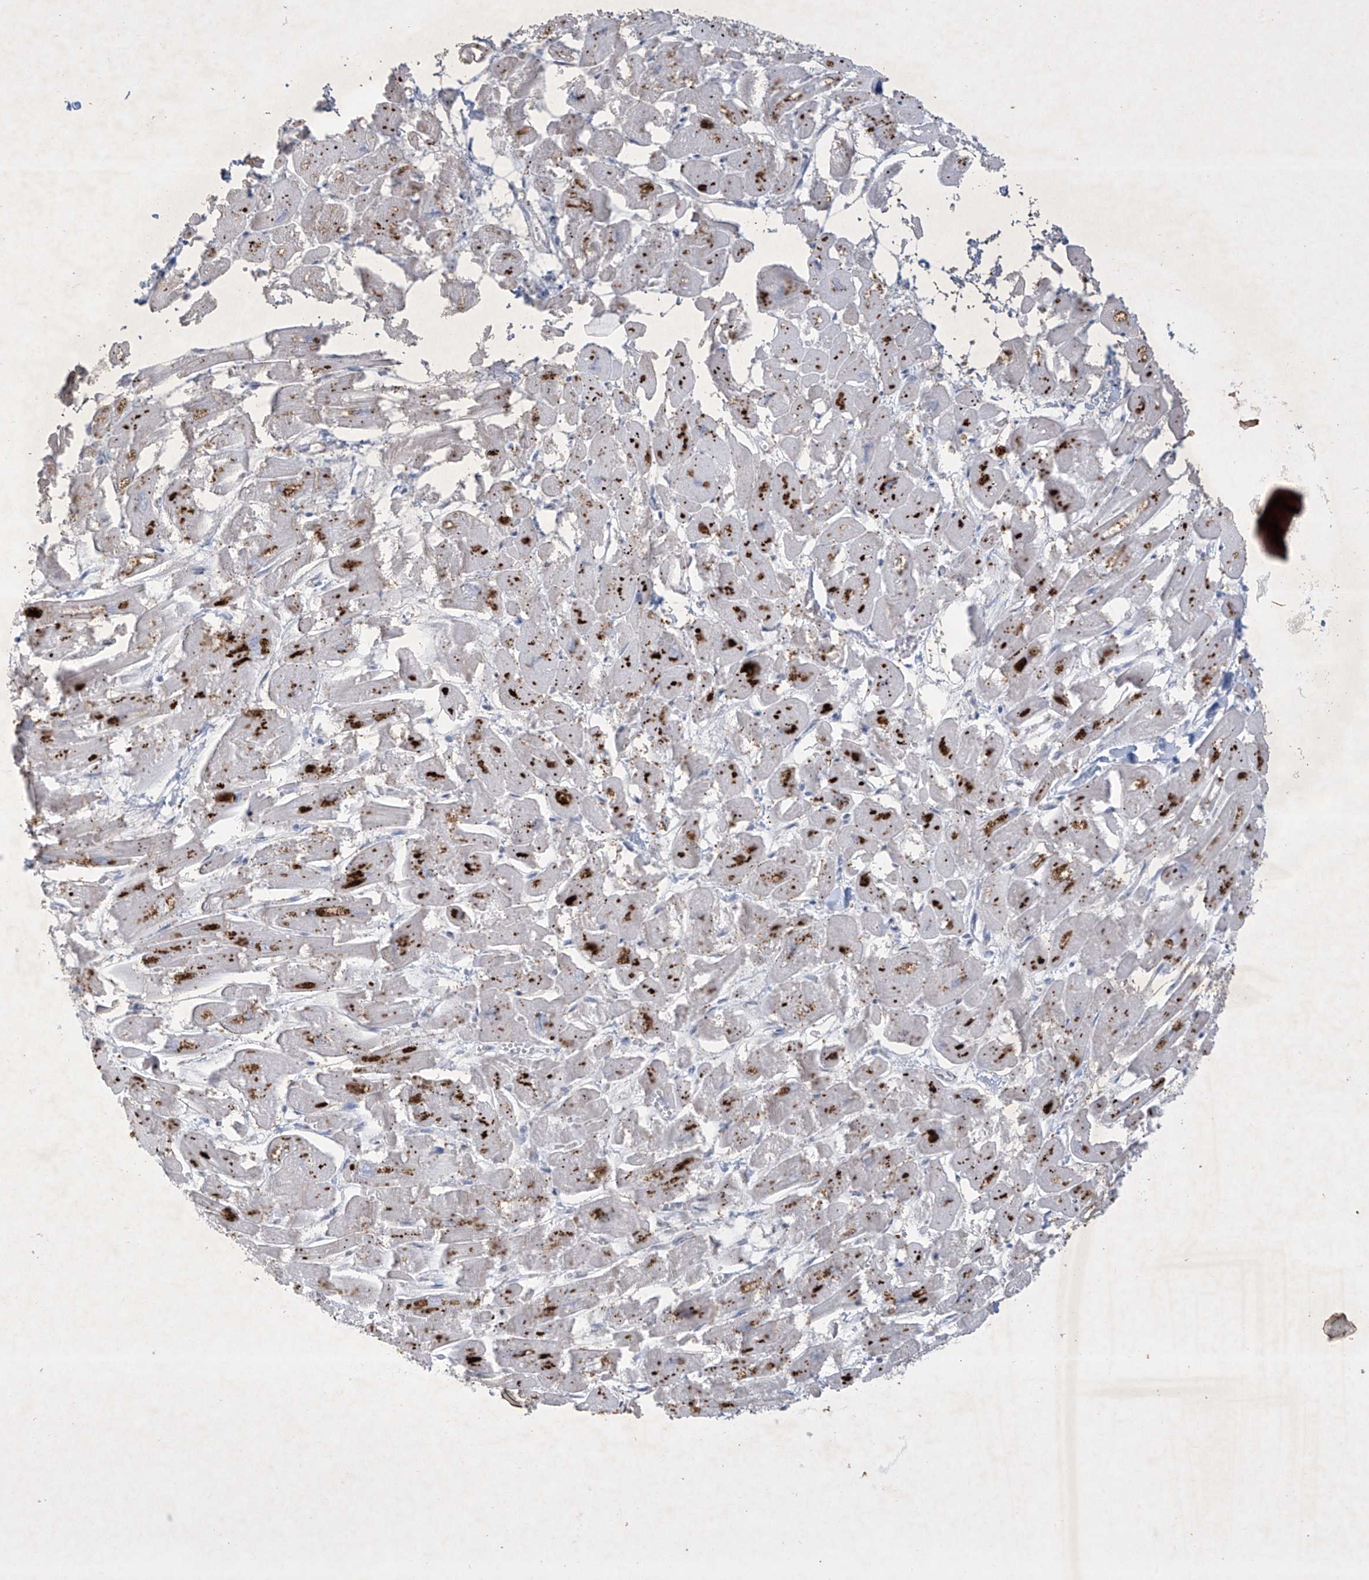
{"staining": {"intensity": "strong", "quantity": ">75%", "location": "cytoplasmic/membranous"}, "tissue": "heart muscle", "cell_type": "Cardiomyocytes", "image_type": "normal", "snomed": [{"axis": "morphology", "description": "Normal tissue, NOS"}, {"axis": "topography", "description": "Heart"}], "caption": "This micrograph demonstrates immunohistochemistry staining of benign heart muscle, with high strong cytoplasmic/membranous expression in about >75% of cardiomyocytes.", "gene": "GPR137C", "patient": {"sex": "male", "age": 54}}